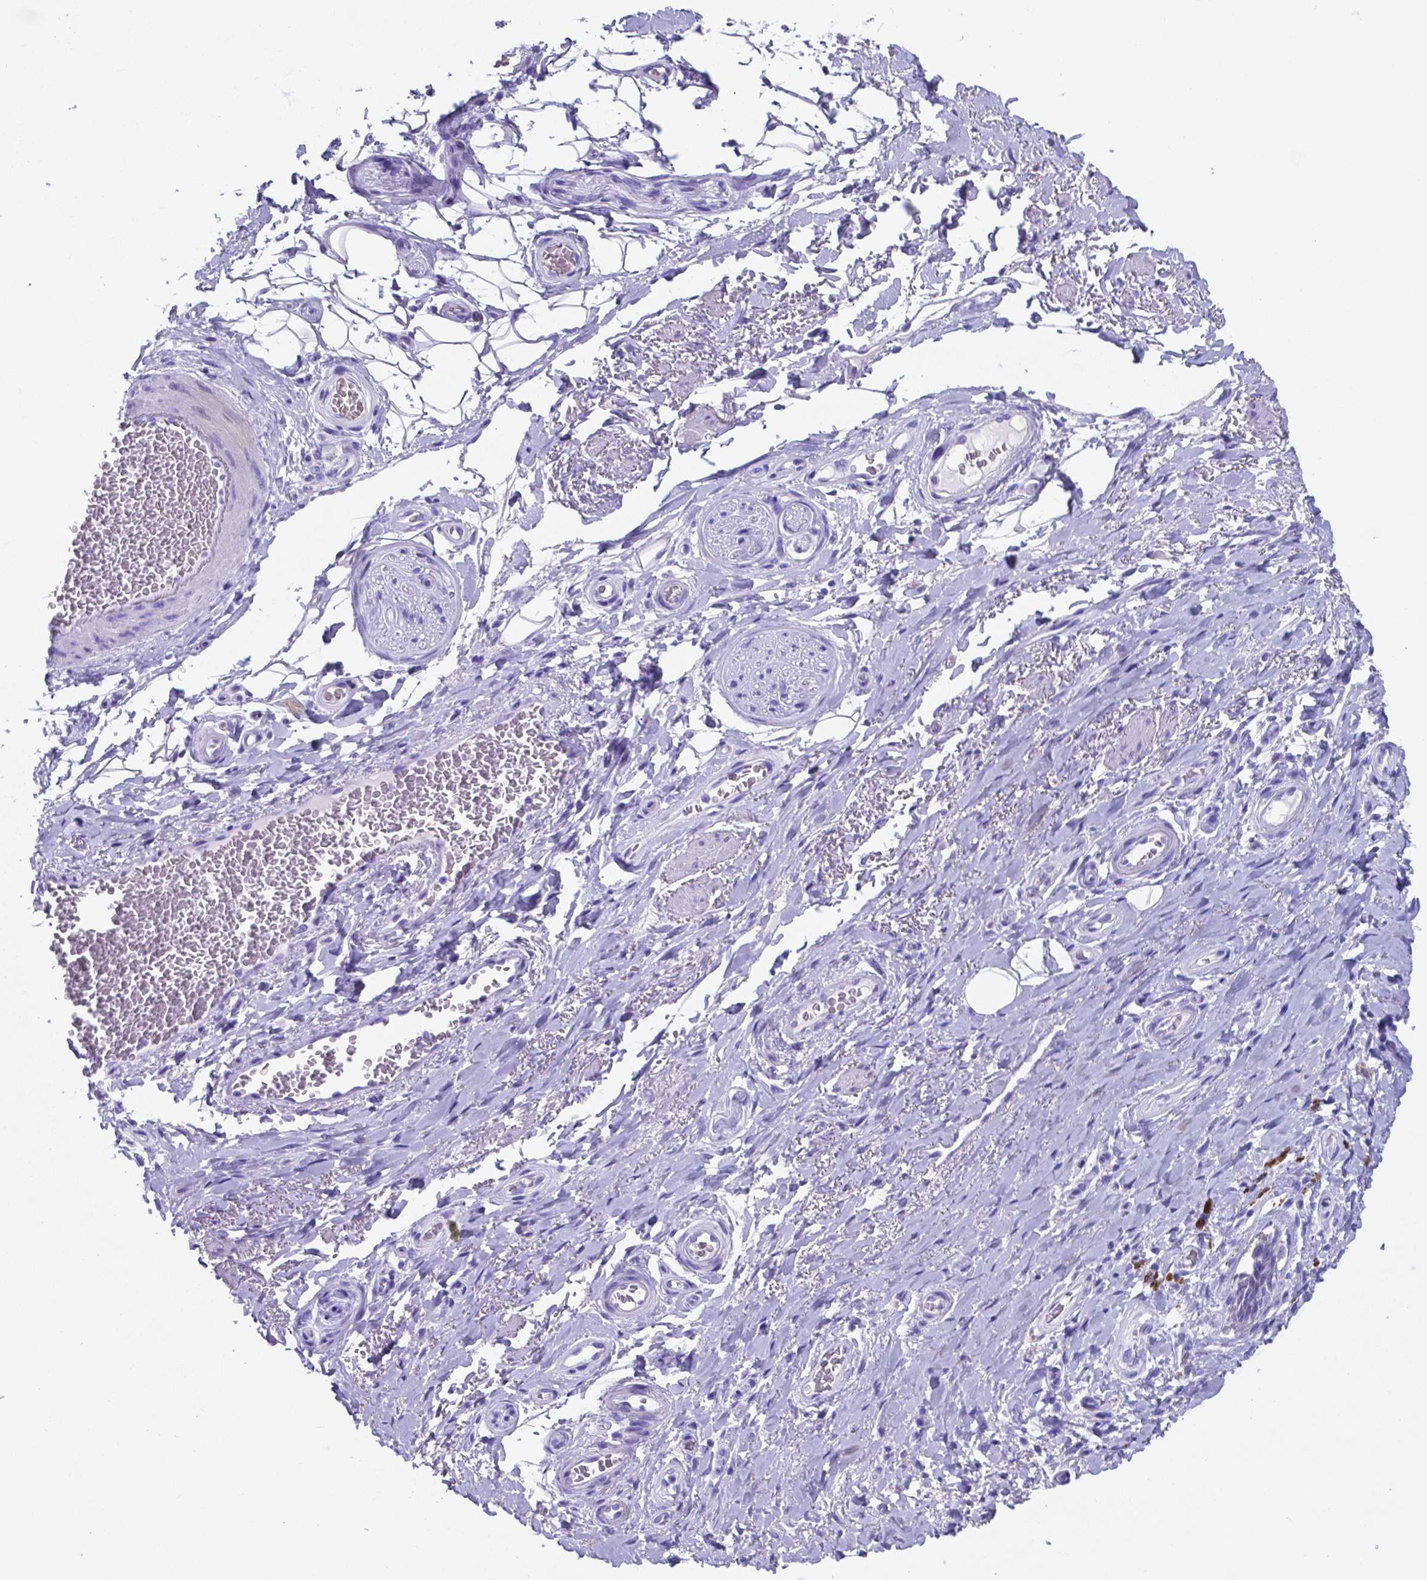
{"staining": {"intensity": "negative", "quantity": "none", "location": "none"}, "tissue": "adipose tissue", "cell_type": "Adipocytes", "image_type": "normal", "snomed": [{"axis": "morphology", "description": "Normal tissue, NOS"}, {"axis": "topography", "description": "Anal"}, {"axis": "topography", "description": "Peripheral nerve tissue"}], "caption": "Adipocytes show no significant protein positivity in benign adipose tissue.", "gene": "DNAAF8", "patient": {"sex": "male", "age": 53}}